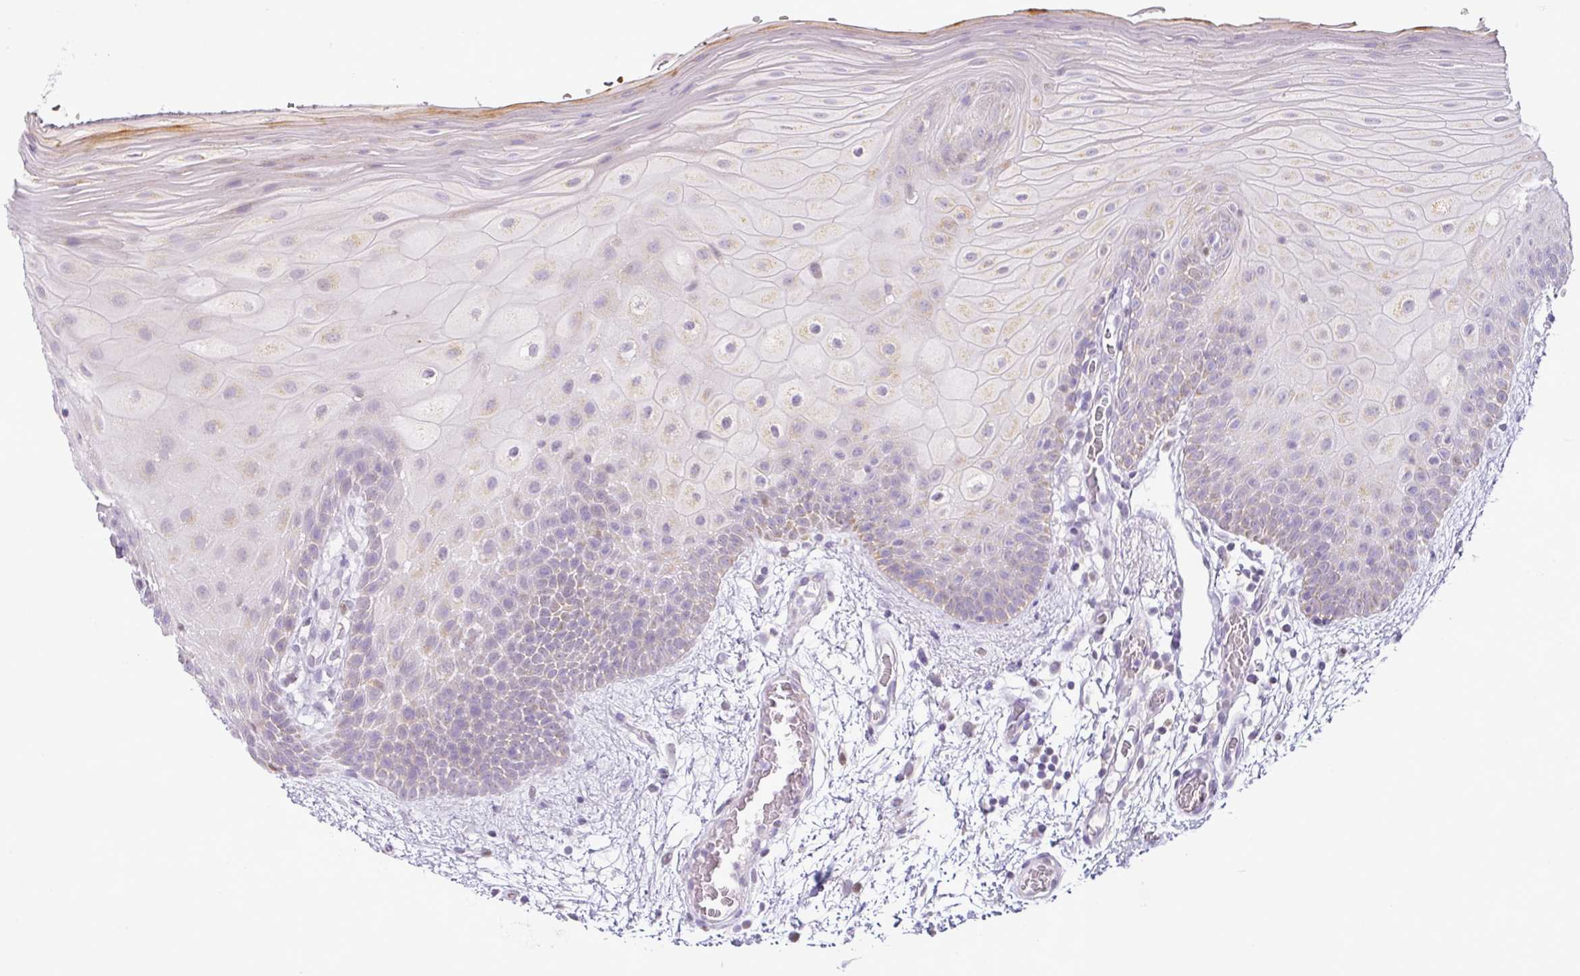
{"staining": {"intensity": "weak", "quantity": "<25%", "location": "cytoplasmic/membranous"}, "tissue": "oral mucosa", "cell_type": "Squamous epithelial cells", "image_type": "normal", "snomed": [{"axis": "morphology", "description": "Normal tissue, NOS"}, {"axis": "morphology", "description": "Squamous cell carcinoma, NOS"}, {"axis": "topography", "description": "Oral tissue"}, {"axis": "topography", "description": "Tounge, NOS"}, {"axis": "topography", "description": "Head-Neck"}], "caption": "Immunohistochemistry (IHC) of unremarkable human oral mucosa demonstrates no staining in squamous epithelial cells.", "gene": "HMCN2", "patient": {"sex": "male", "age": 76}}